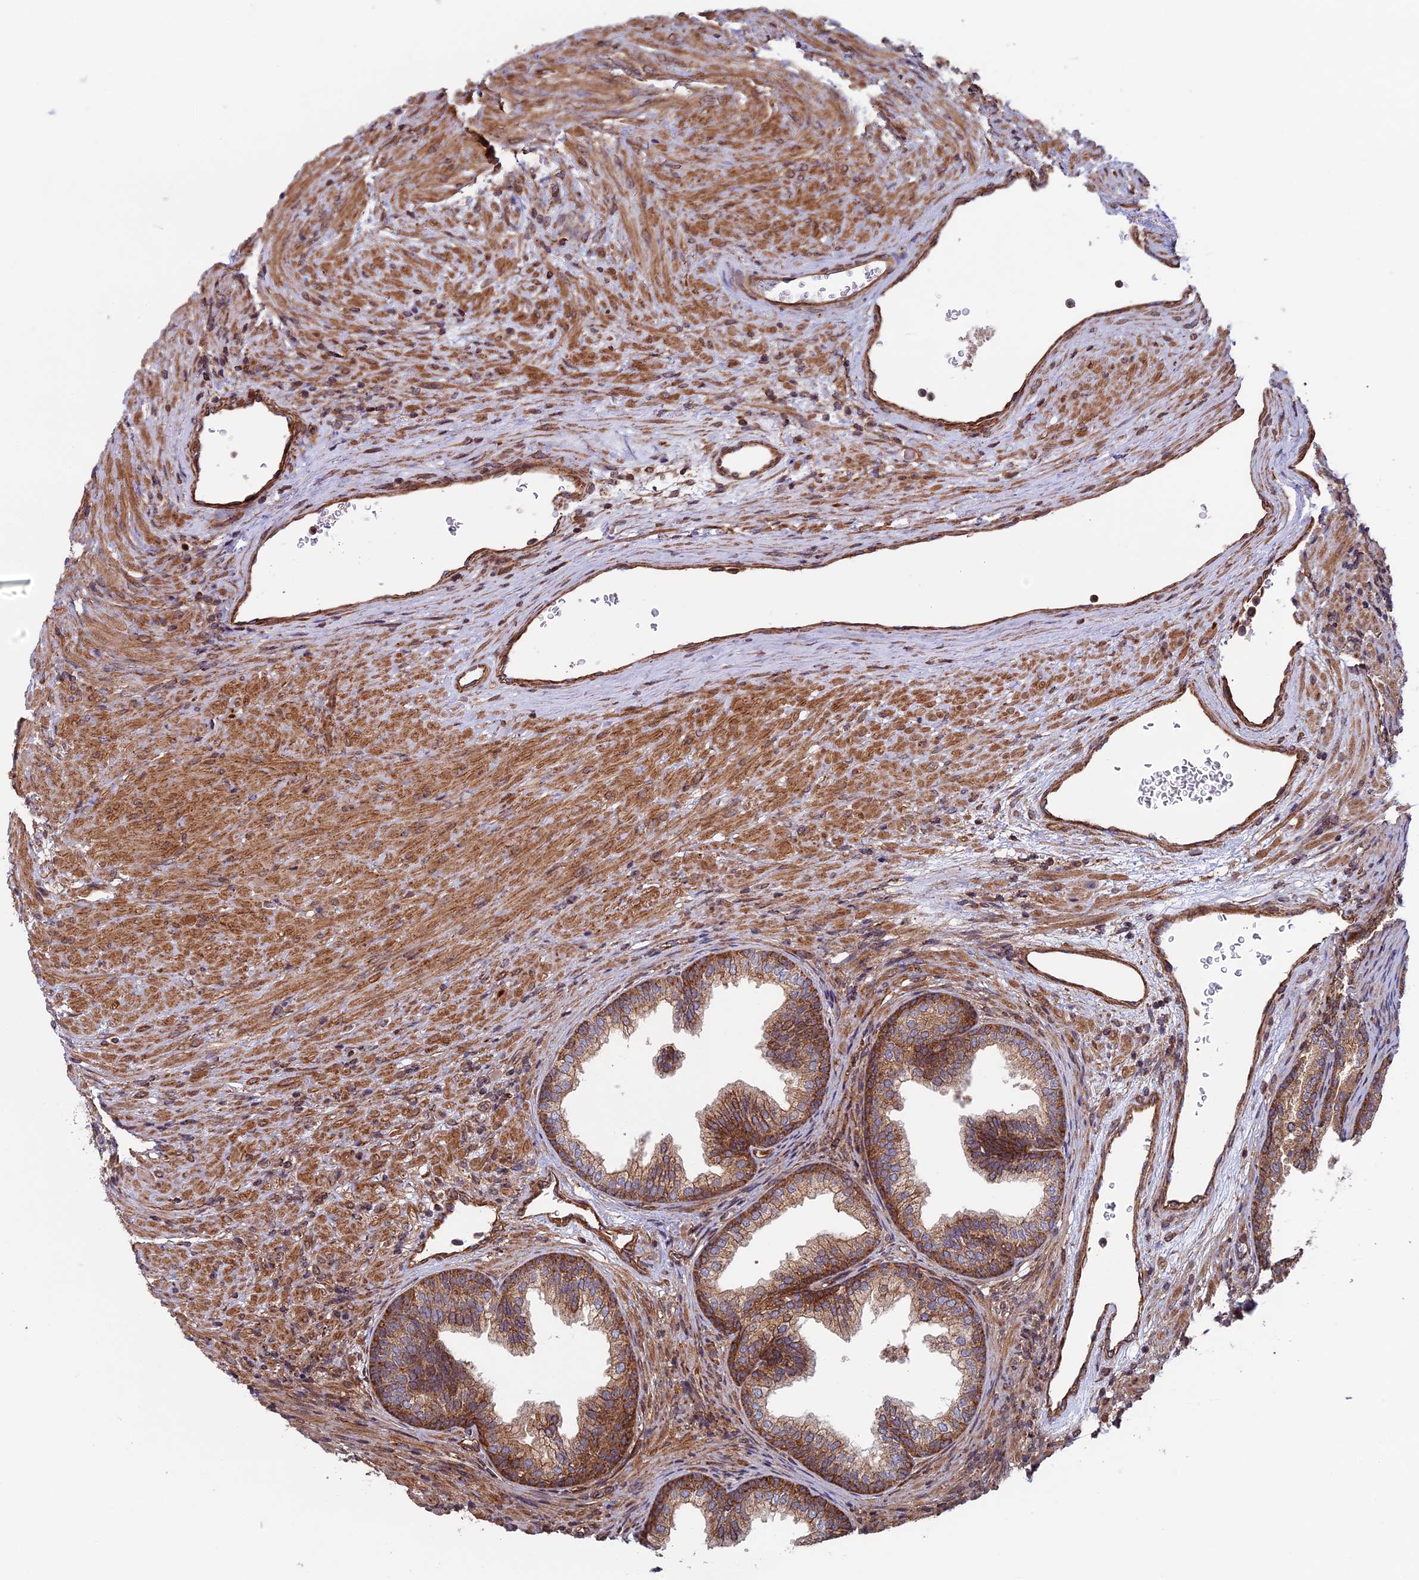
{"staining": {"intensity": "strong", "quantity": ">75%", "location": "cytoplasmic/membranous"}, "tissue": "prostate", "cell_type": "Glandular cells", "image_type": "normal", "snomed": [{"axis": "morphology", "description": "Normal tissue, NOS"}, {"axis": "topography", "description": "Prostate"}], "caption": "Immunohistochemical staining of benign human prostate demonstrates >75% levels of strong cytoplasmic/membranous protein expression in about >75% of glandular cells. The staining was performed using DAB to visualize the protein expression in brown, while the nuclei were stained in blue with hematoxylin (Magnification: 20x).", "gene": "CCDC8", "patient": {"sex": "male", "age": 76}}